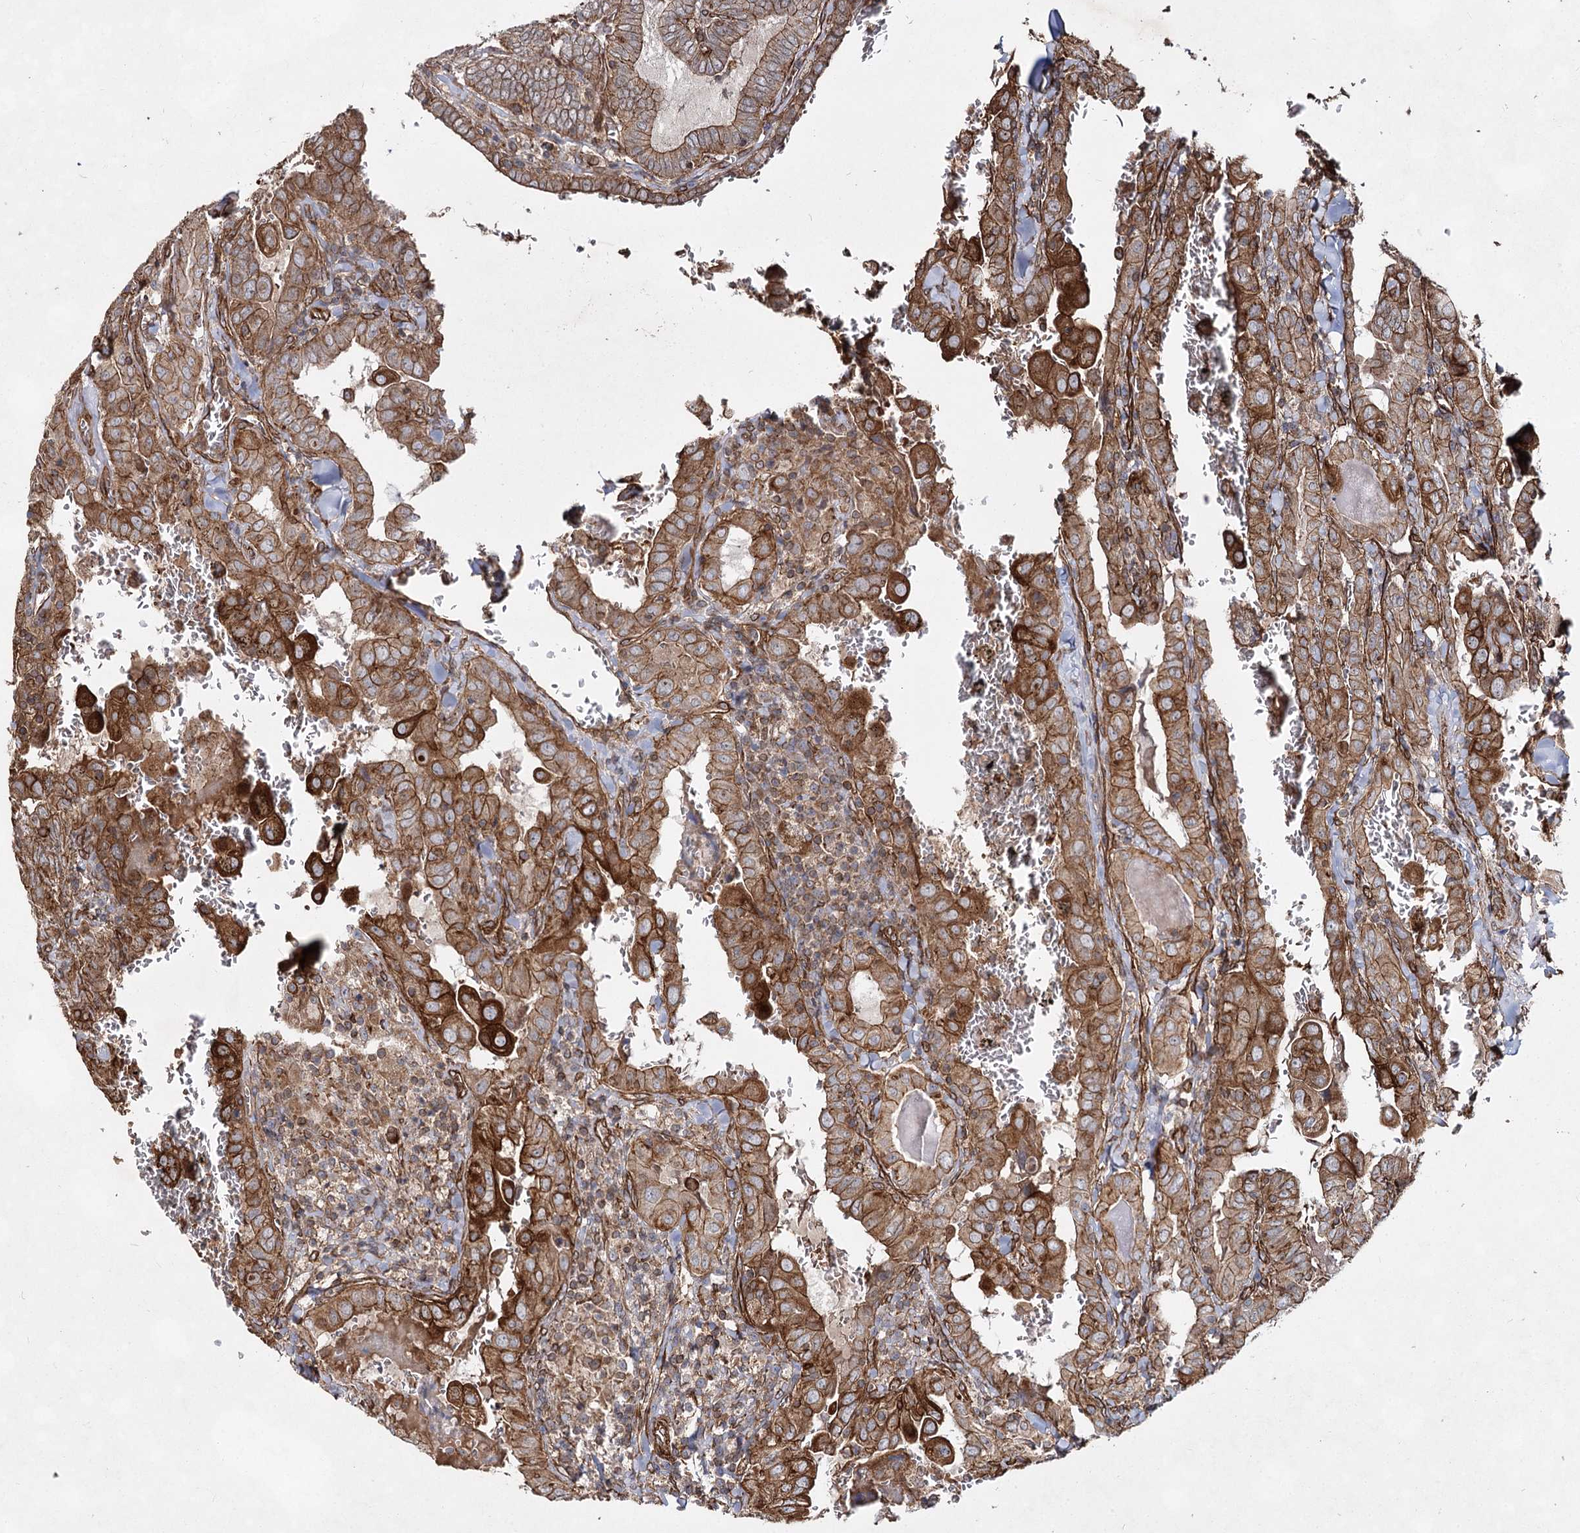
{"staining": {"intensity": "strong", "quantity": ">75%", "location": "cytoplasmic/membranous"}, "tissue": "thyroid cancer", "cell_type": "Tumor cells", "image_type": "cancer", "snomed": [{"axis": "morphology", "description": "Papillary adenocarcinoma, NOS"}, {"axis": "topography", "description": "Thyroid gland"}], "caption": "Human thyroid cancer stained for a protein (brown) exhibits strong cytoplasmic/membranous positive staining in approximately >75% of tumor cells.", "gene": "IQSEC1", "patient": {"sex": "female", "age": 72}}